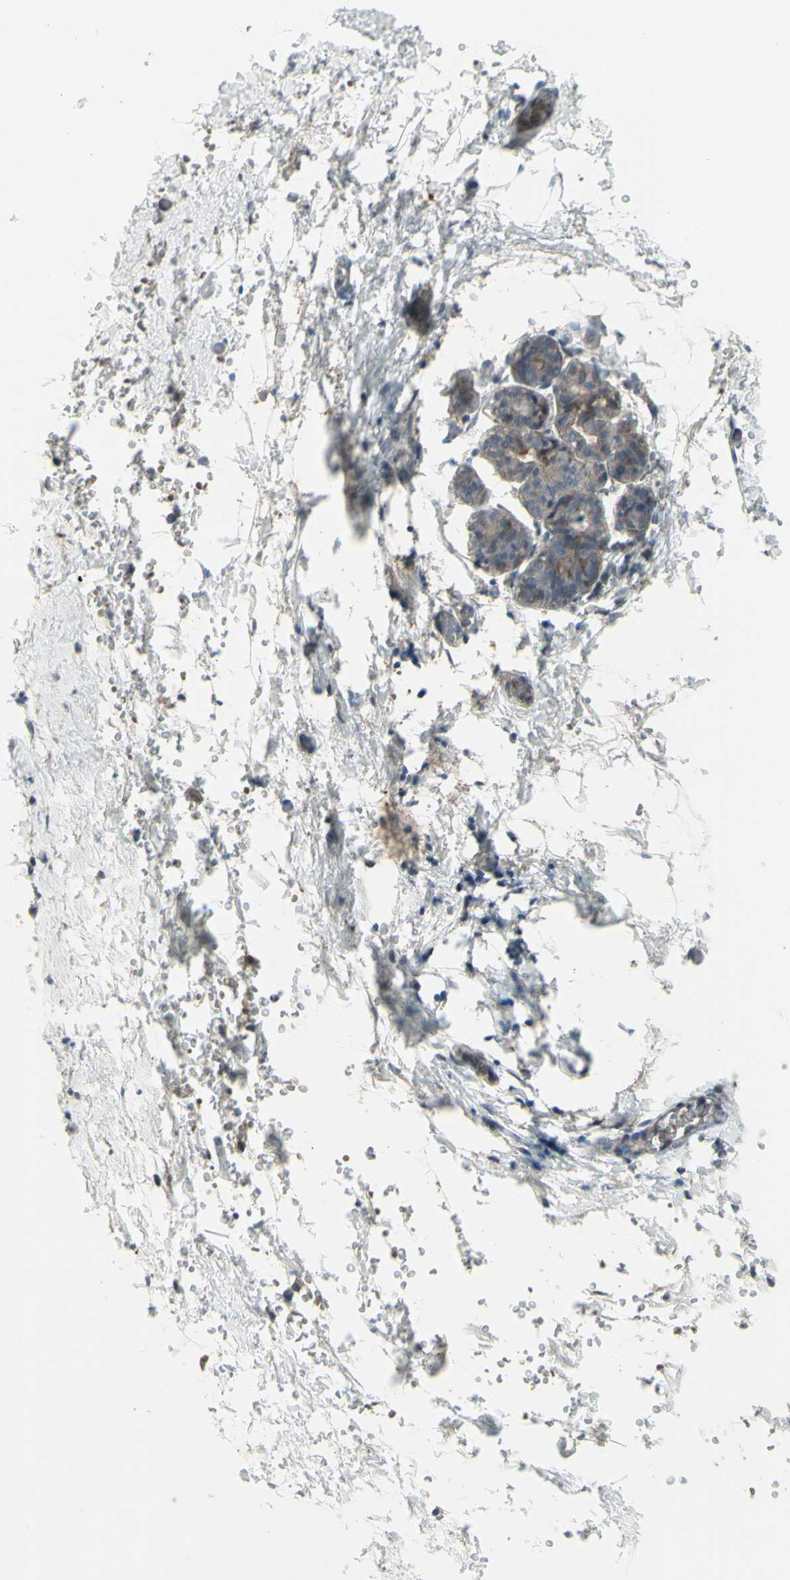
{"staining": {"intensity": "negative", "quantity": "none", "location": "none"}, "tissue": "breast", "cell_type": "Adipocytes", "image_type": "normal", "snomed": [{"axis": "morphology", "description": "Normal tissue, NOS"}, {"axis": "topography", "description": "Breast"}], "caption": "Breast was stained to show a protein in brown. There is no significant expression in adipocytes. The staining is performed using DAB (3,3'-diaminobenzidine) brown chromogen with nuclei counter-stained in using hematoxylin.", "gene": "GRAMD1B", "patient": {"sex": "female", "age": 27}}